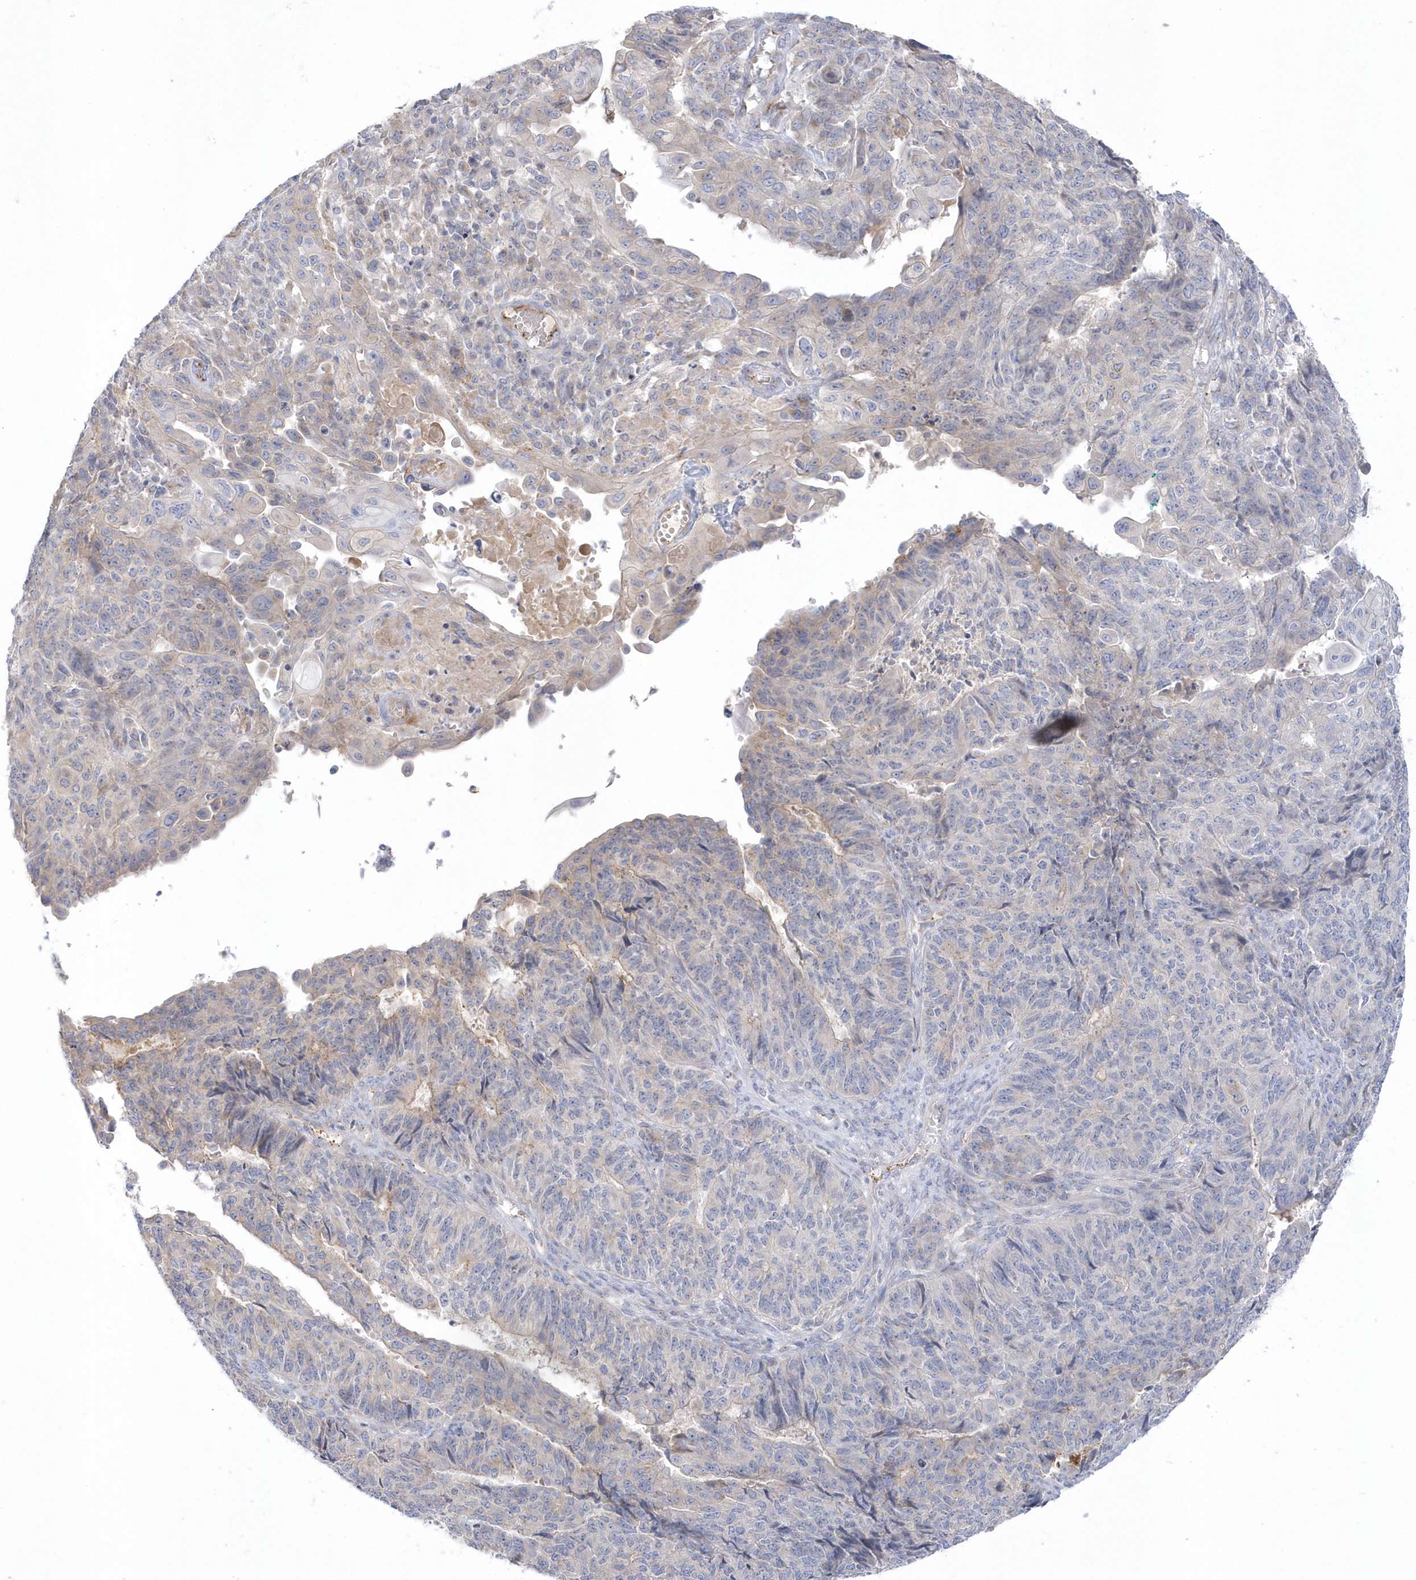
{"staining": {"intensity": "negative", "quantity": "none", "location": "none"}, "tissue": "endometrial cancer", "cell_type": "Tumor cells", "image_type": "cancer", "snomed": [{"axis": "morphology", "description": "Adenocarcinoma, NOS"}, {"axis": "topography", "description": "Endometrium"}], "caption": "This is an IHC micrograph of human endometrial cancer. There is no positivity in tumor cells.", "gene": "SEMA3D", "patient": {"sex": "female", "age": 32}}